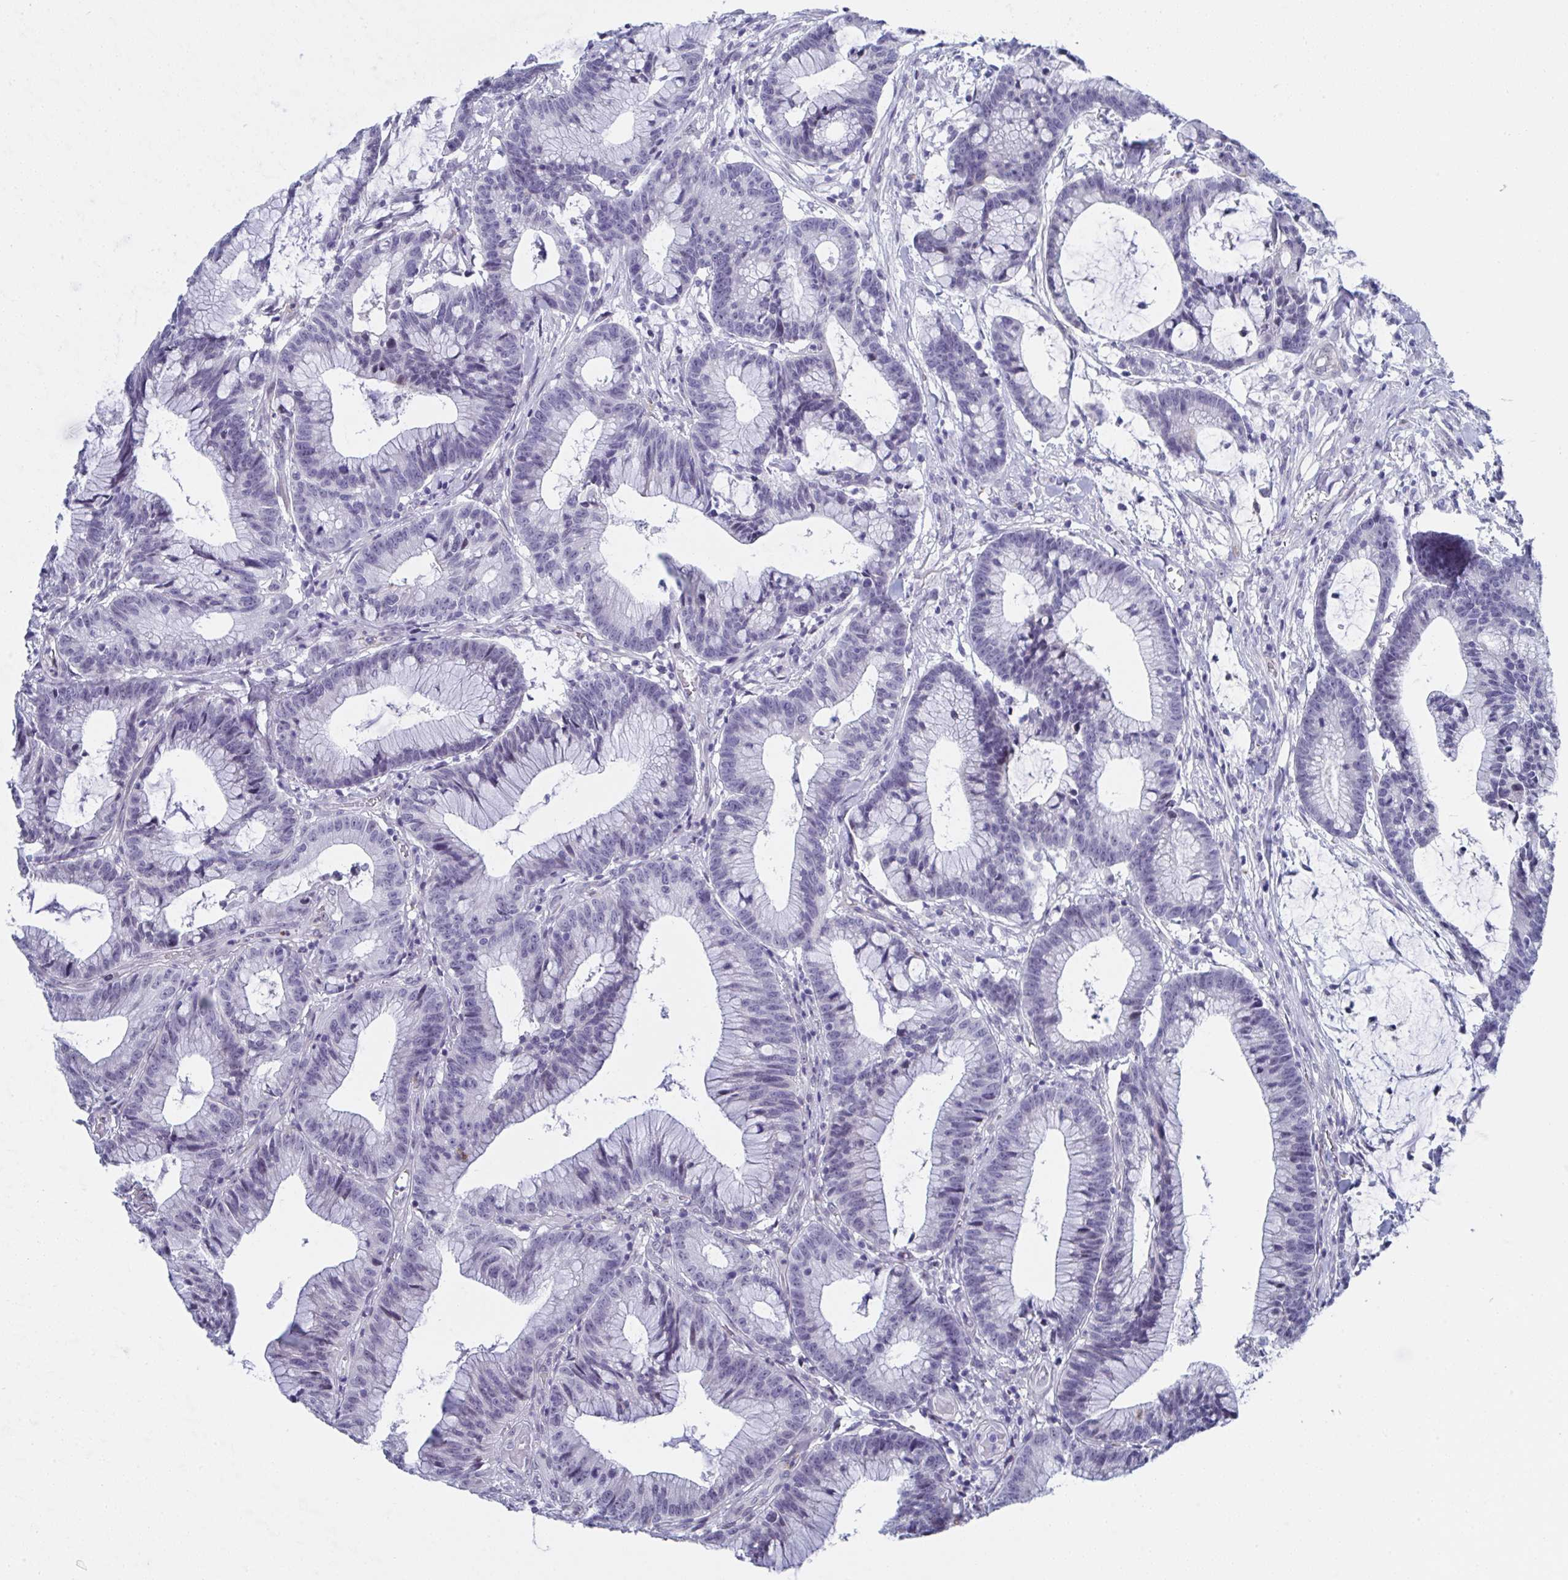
{"staining": {"intensity": "negative", "quantity": "none", "location": "none"}, "tissue": "colorectal cancer", "cell_type": "Tumor cells", "image_type": "cancer", "snomed": [{"axis": "morphology", "description": "Adenocarcinoma, NOS"}, {"axis": "topography", "description": "Colon"}], "caption": "Immunohistochemical staining of colorectal cancer (adenocarcinoma) shows no significant staining in tumor cells.", "gene": "MFSD4A", "patient": {"sex": "female", "age": 78}}